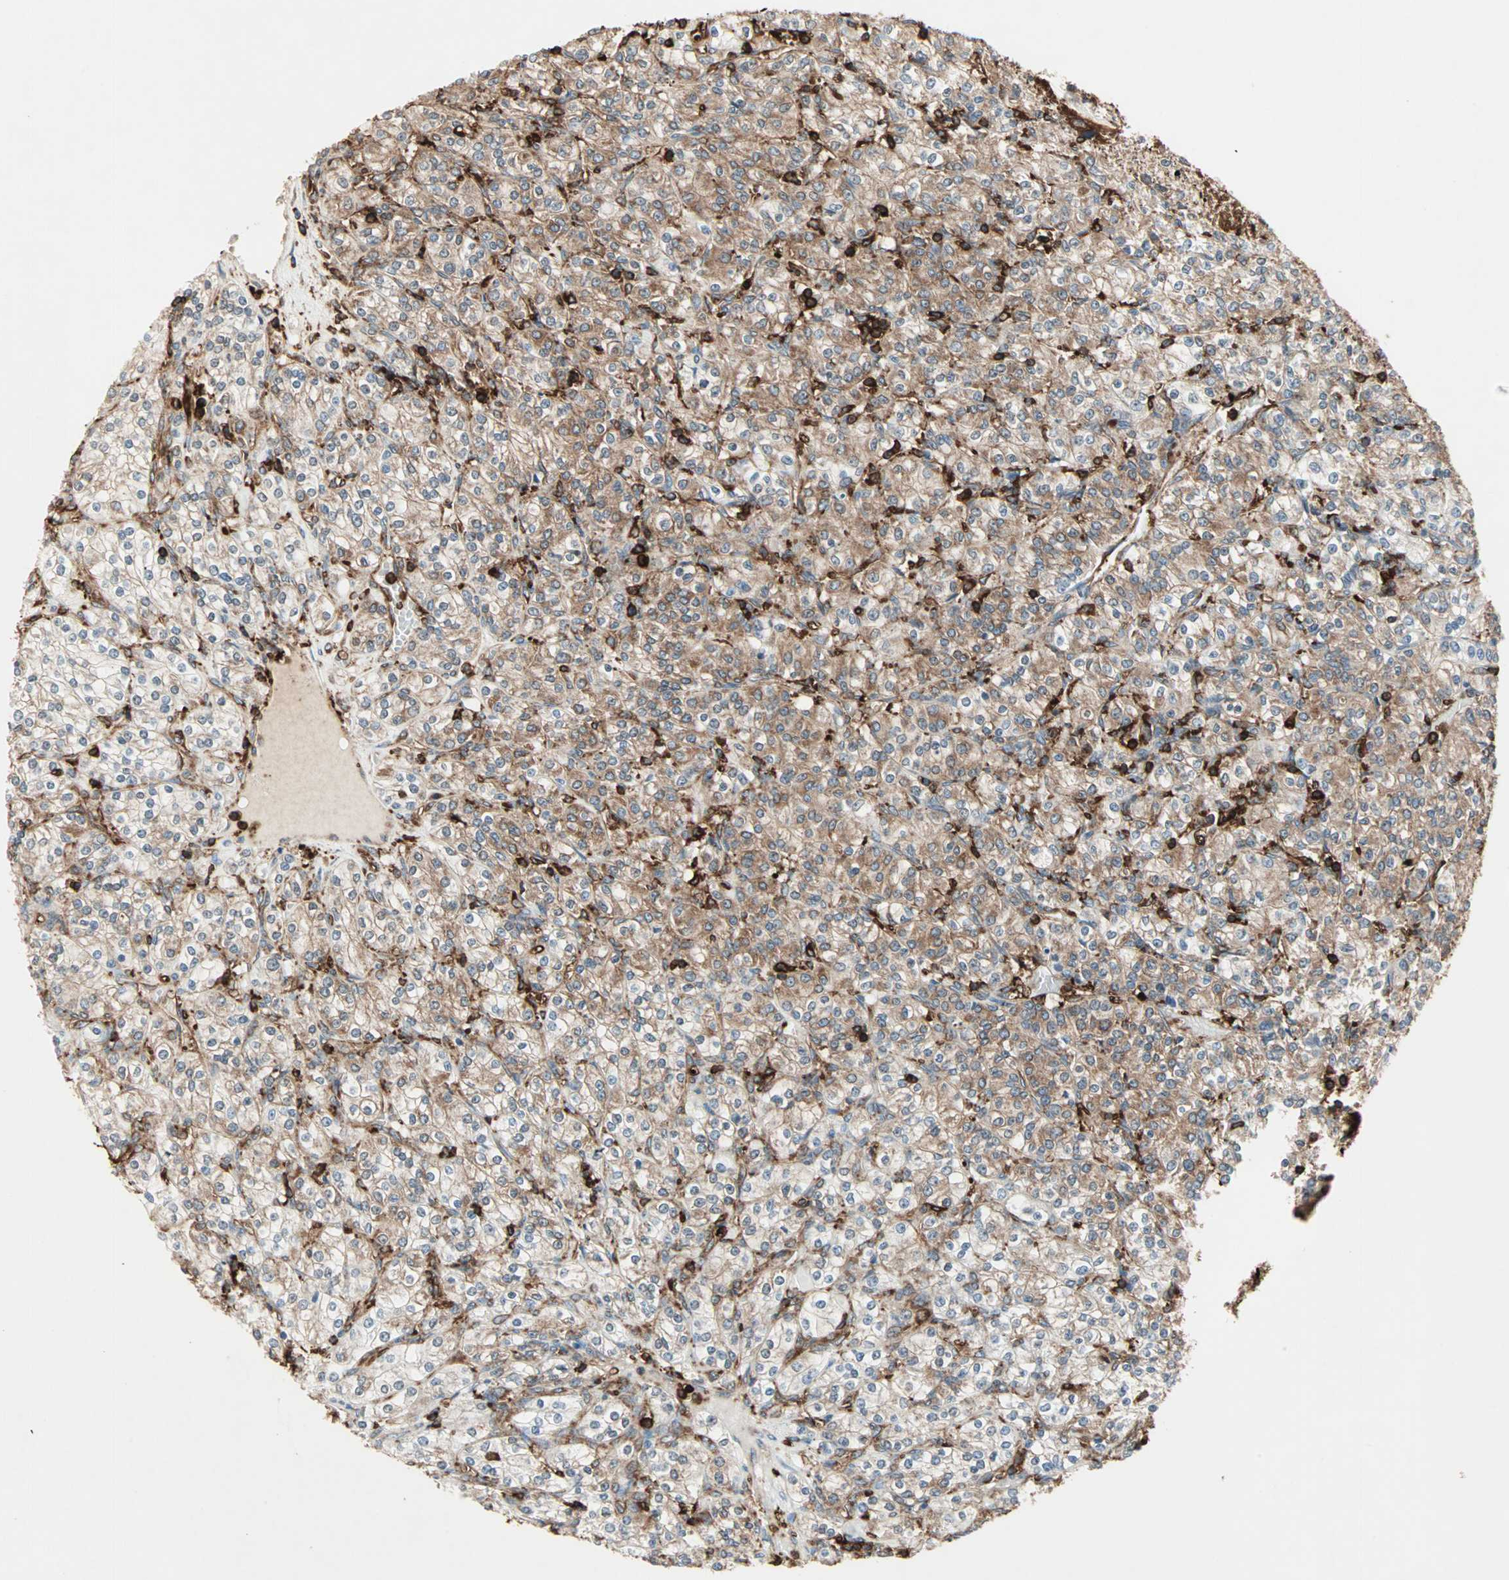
{"staining": {"intensity": "moderate", "quantity": ">75%", "location": "cytoplasmic/membranous"}, "tissue": "renal cancer", "cell_type": "Tumor cells", "image_type": "cancer", "snomed": [{"axis": "morphology", "description": "Adenocarcinoma, NOS"}, {"axis": "topography", "description": "Kidney"}], "caption": "DAB immunohistochemical staining of renal adenocarcinoma reveals moderate cytoplasmic/membranous protein positivity in about >75% of tumor cells. (DAB IHC, brown staining for protein, blue staining for nuclei).", "gene": "MMP3", "patient": {"sex": "male", "age": 77}}